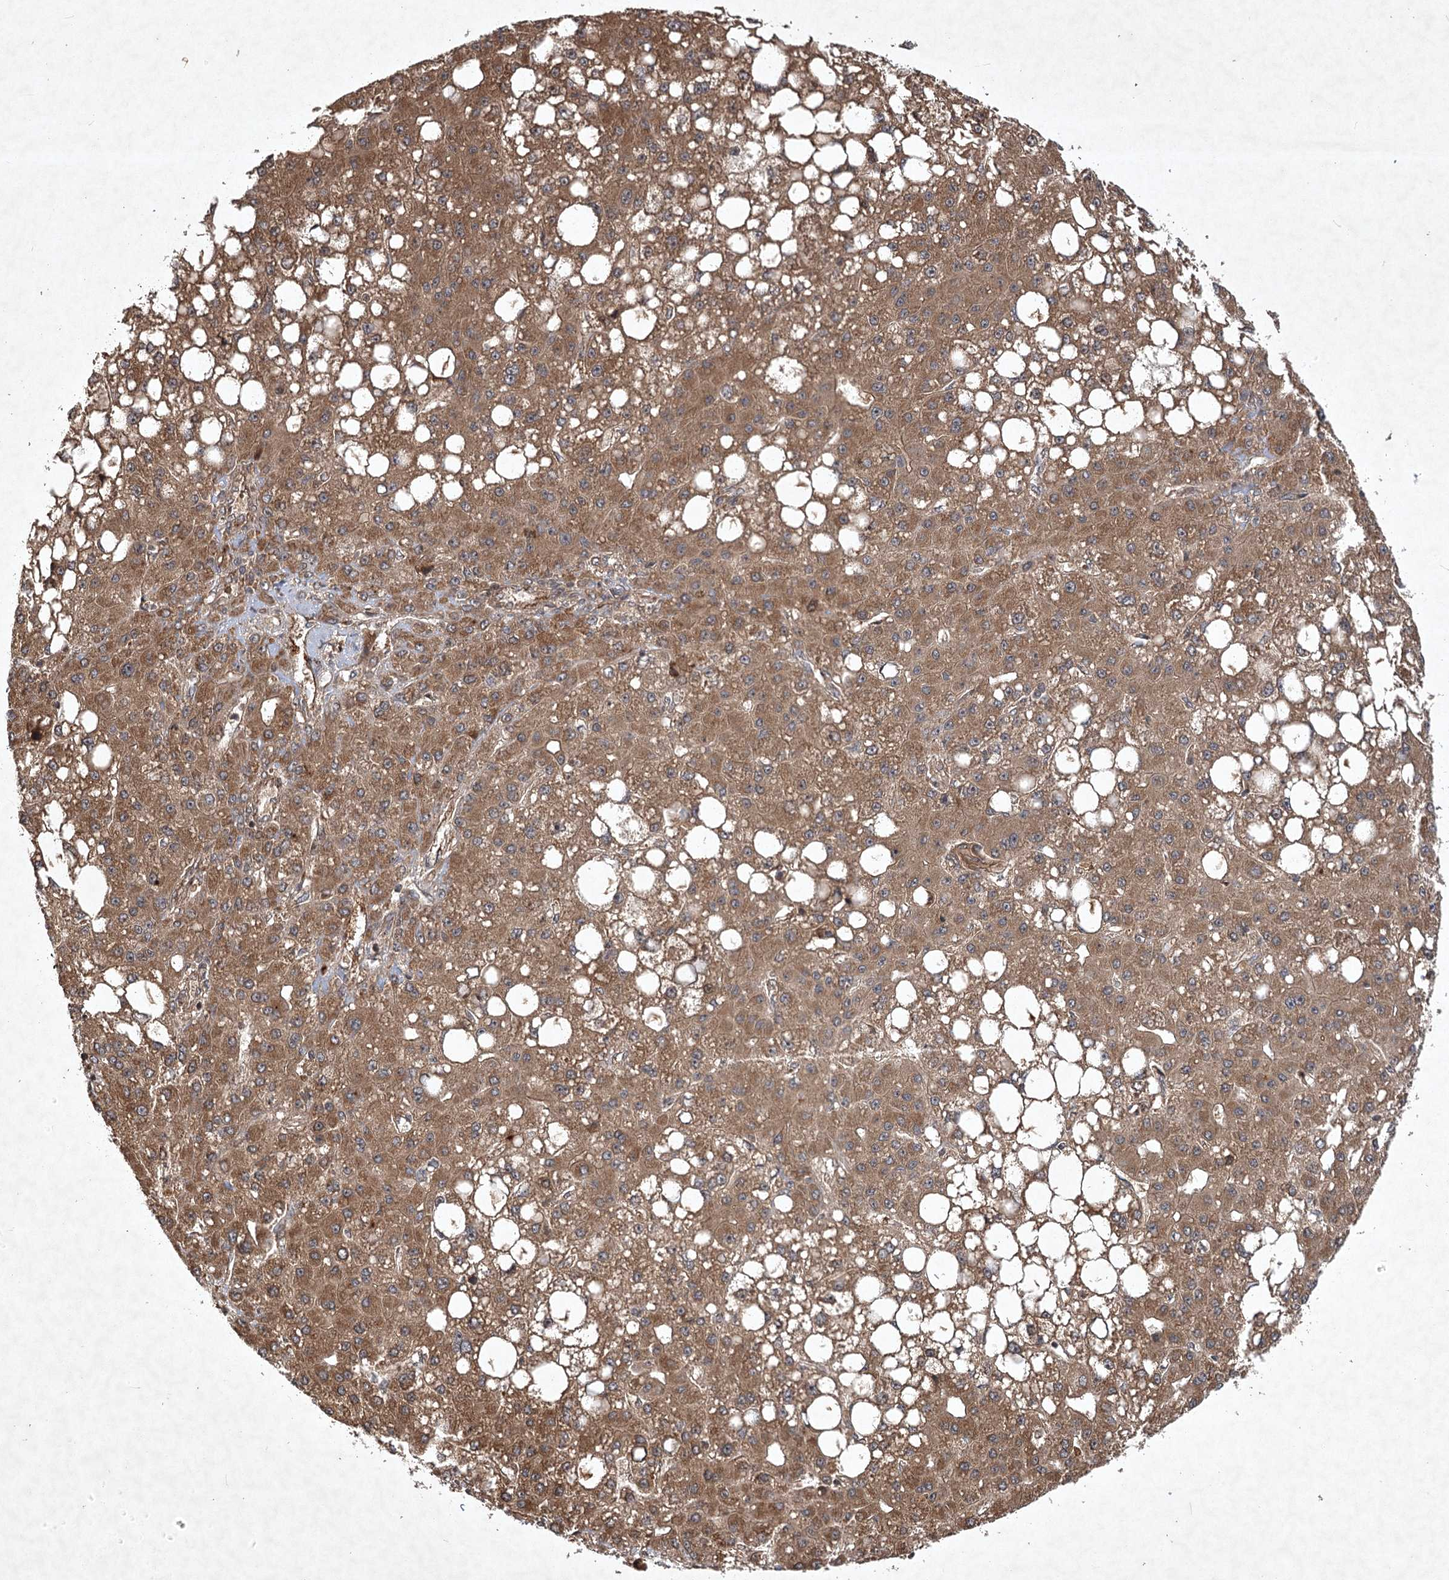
{"staining": {"intensity": "moderate", "quantity": ">75%", "location": "cytoplasmic/membranous"}, "tissue": "liver cancer", "cell_type": "Tumor cells", "image_type": "cancer", "snomed": [{"axis": "morphology", "description": "Carcinoma, Hepatocellular, NOS"}, {"axis": "topography", "description": "Liver"}], "caption": "Immunohistochemical staining of human liver cancer displays medium levels of moderate cytoplasmic/membranous protein positivity in approximately >75% of tumor cells. The staining is performed using DAB (3,3'-diaminobenzidine) brown chromogen to label protein expression. The nuclei are counter-stained blue using hematoxylin.", "gene": "INSIG2", "patient": {"sex": "male", "age": 67}}